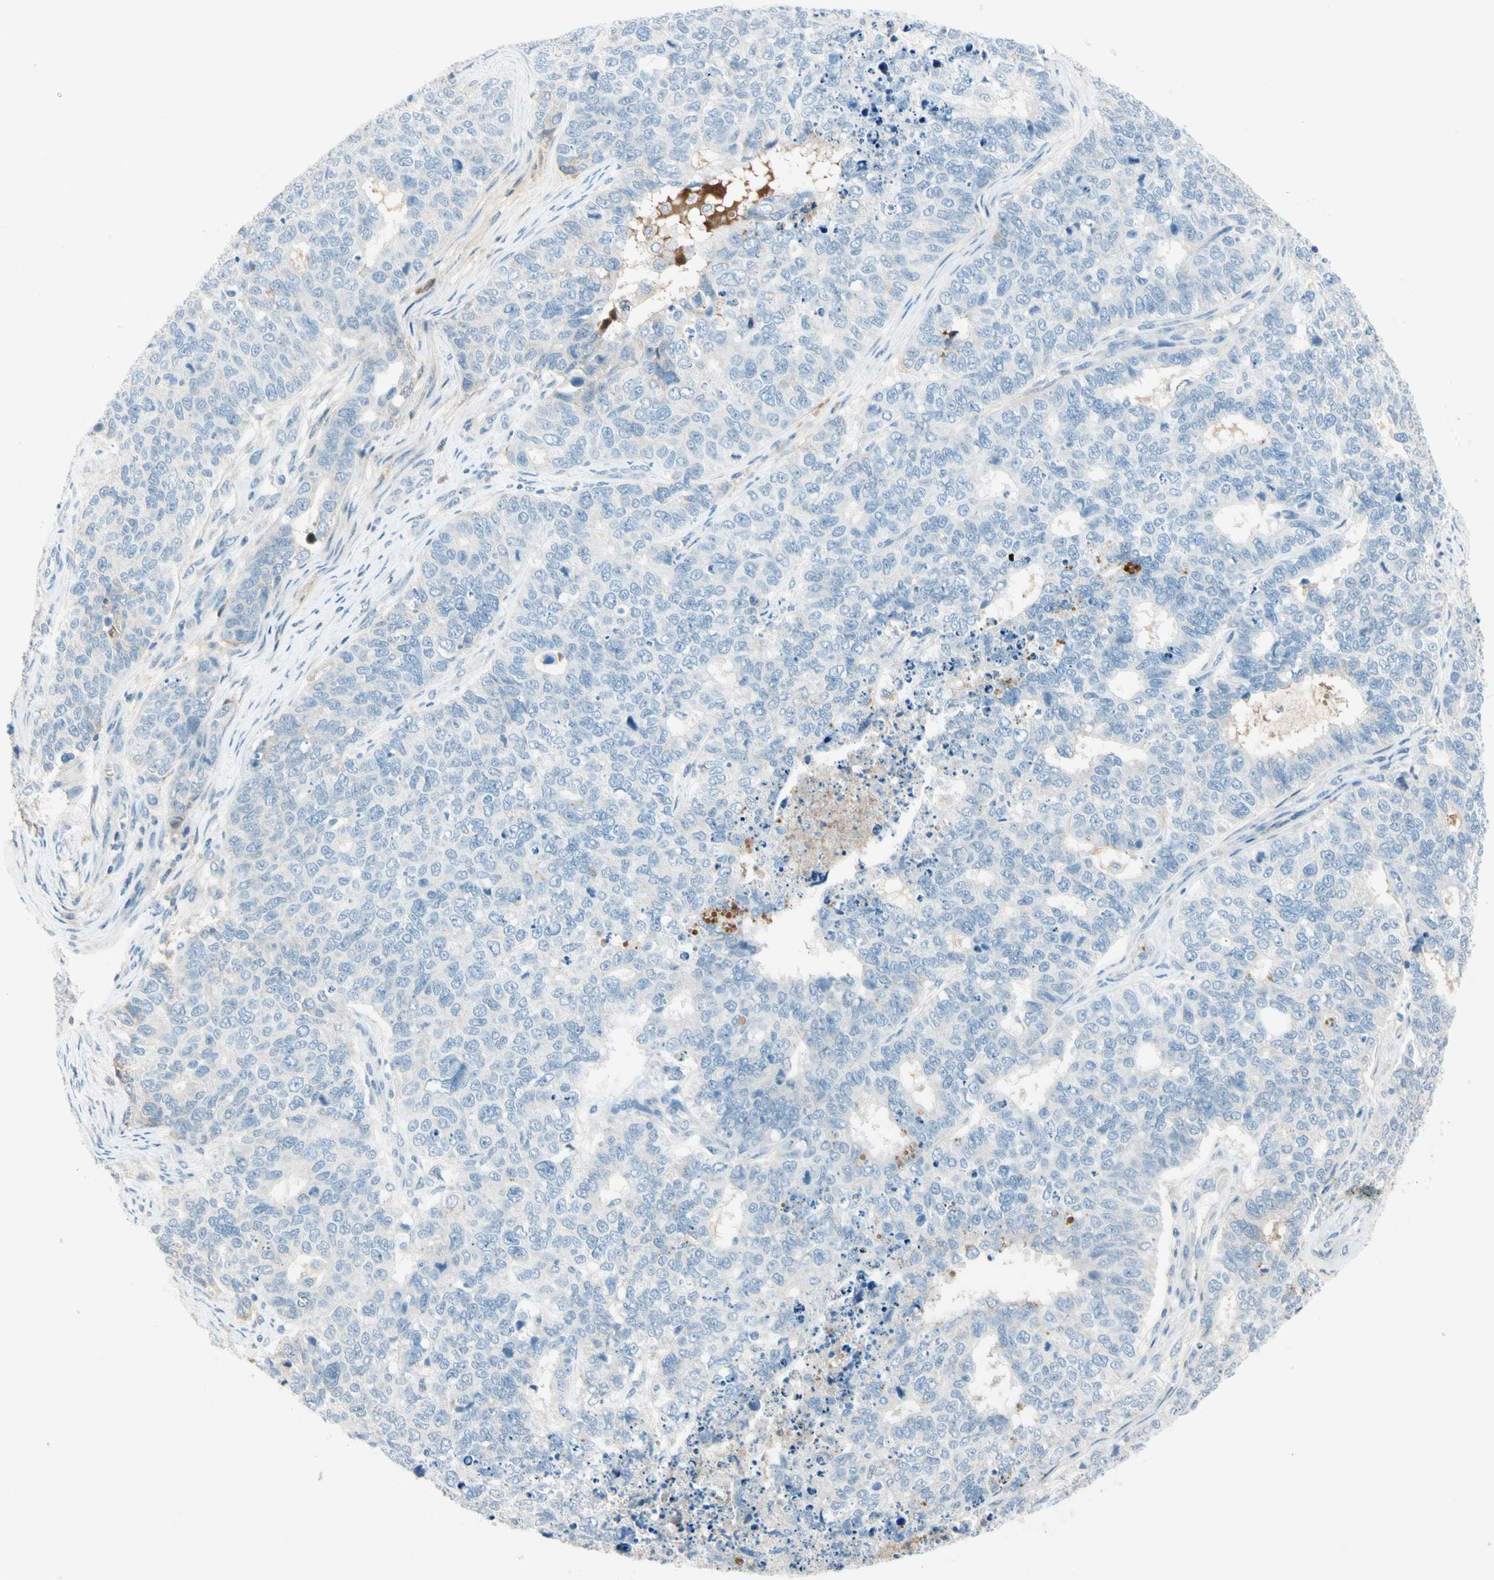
{"staining": {"intensity": "negative", "quantity": "none", "location": "none"}, "tissue": "cervical cancer", "cell_type": "Tumor cells", "image_type": "cancer", "snomed": [{"axis": "morphology", "description": "Squamous cell carcinoma, NOS"}, {"axis": "topography", "description": "Cervix"}], "caption": "A histopathology image of human cervical cancer is negative for staining in tumor cells.", "gene": "SERPIND1", "patient": {"sex": "female", "age": 63}}